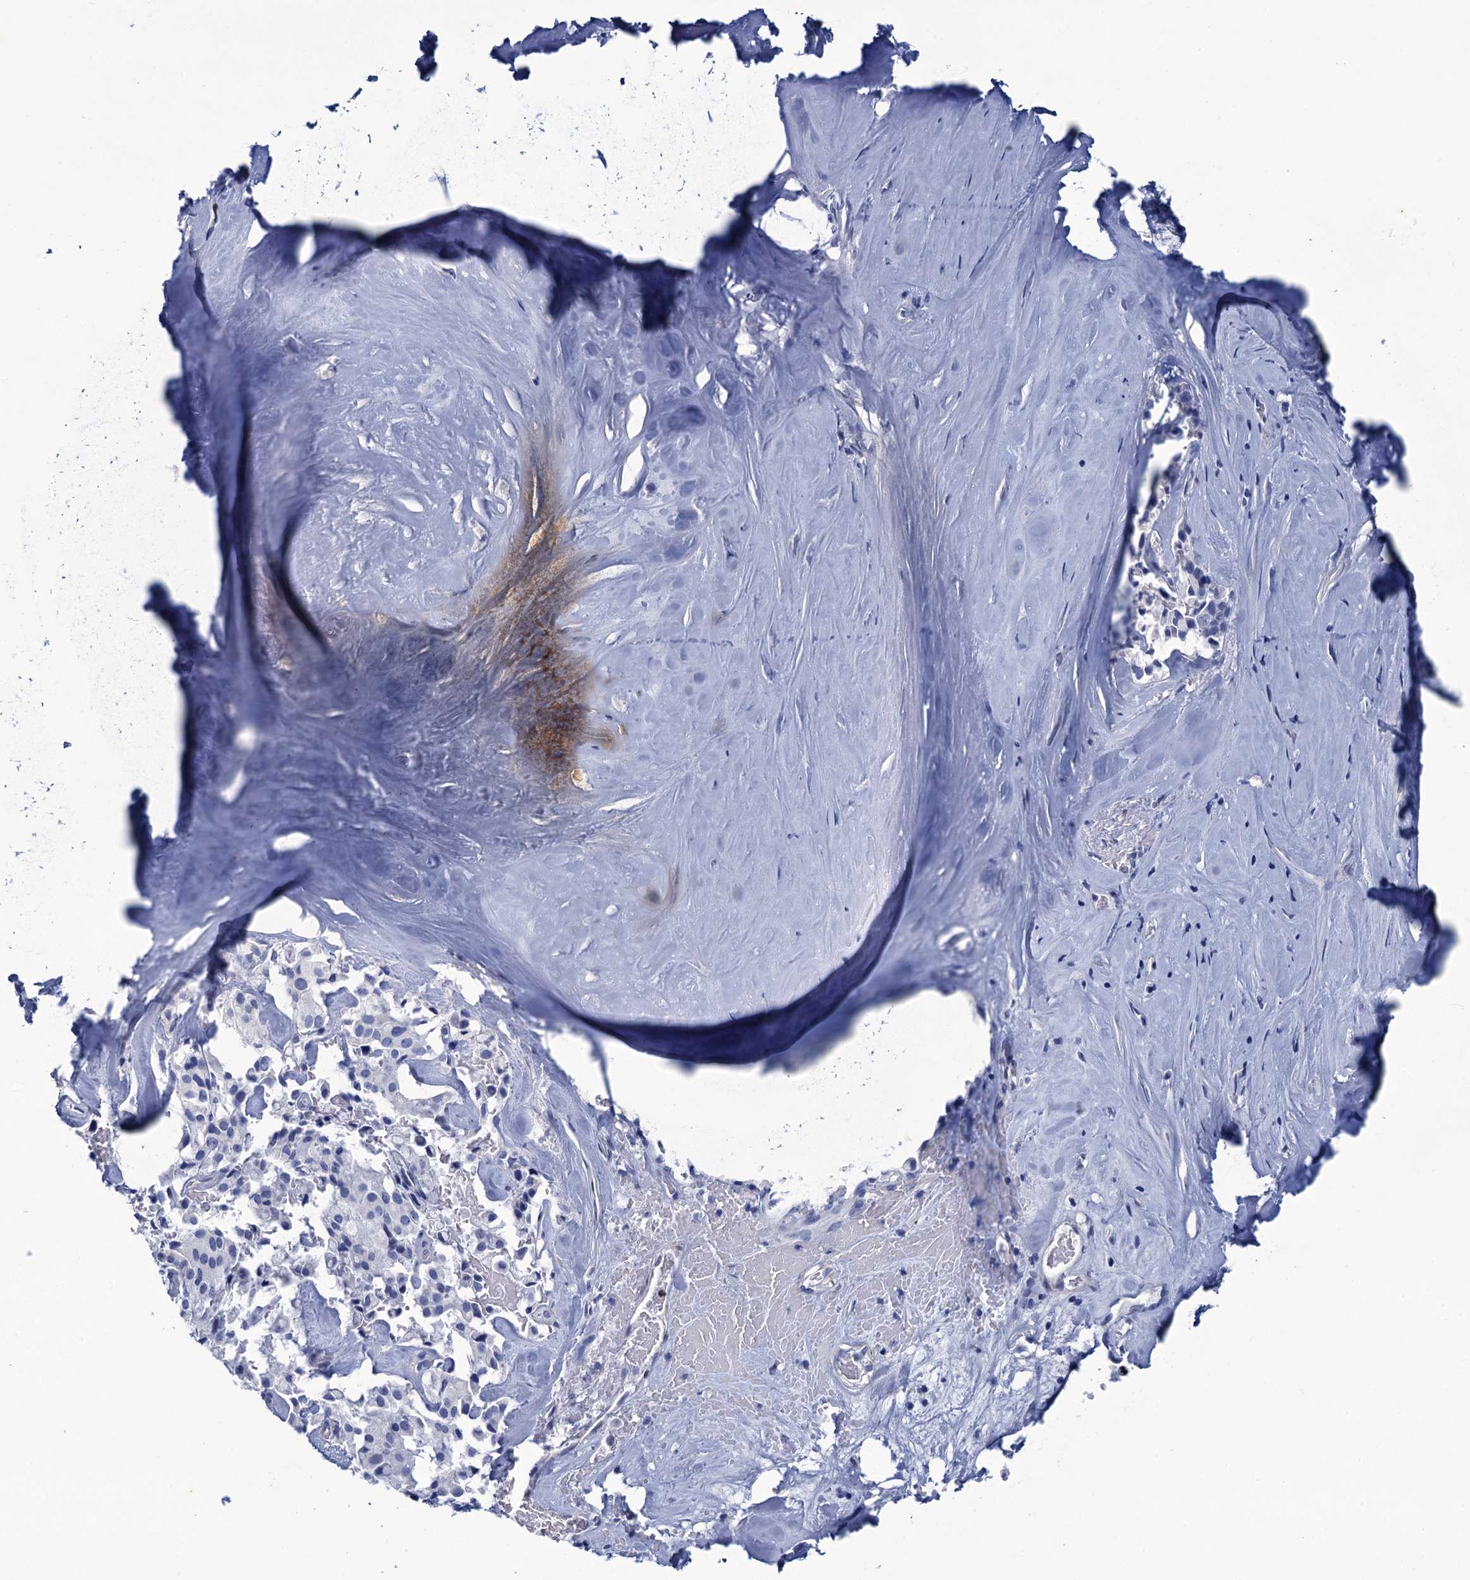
{"staining": {"intensity": "negative", "quantity": "none", "location": "none"}, "tissue": "pancreatic cancer", "cell_type": "Tumor cells", "image_type": "cancer", "snomed": [{"axis": "morphology", "description": "Adenocarcinoma, NOS"}, {"axis": "topography", "description": "Pancreas"}], "caption": "The photomicrograph displays no significant positivity in tumor cells of pancreatic cancer. The staining was performed using DAB (3,3'-diaminobenzidine) to visualize the protein expression in brown, while the nuclei were stained in blue with hematoxylin (Magnification: 20x).", "gene": "RHCG", "patient": {"sex": "male", "age": 65}}